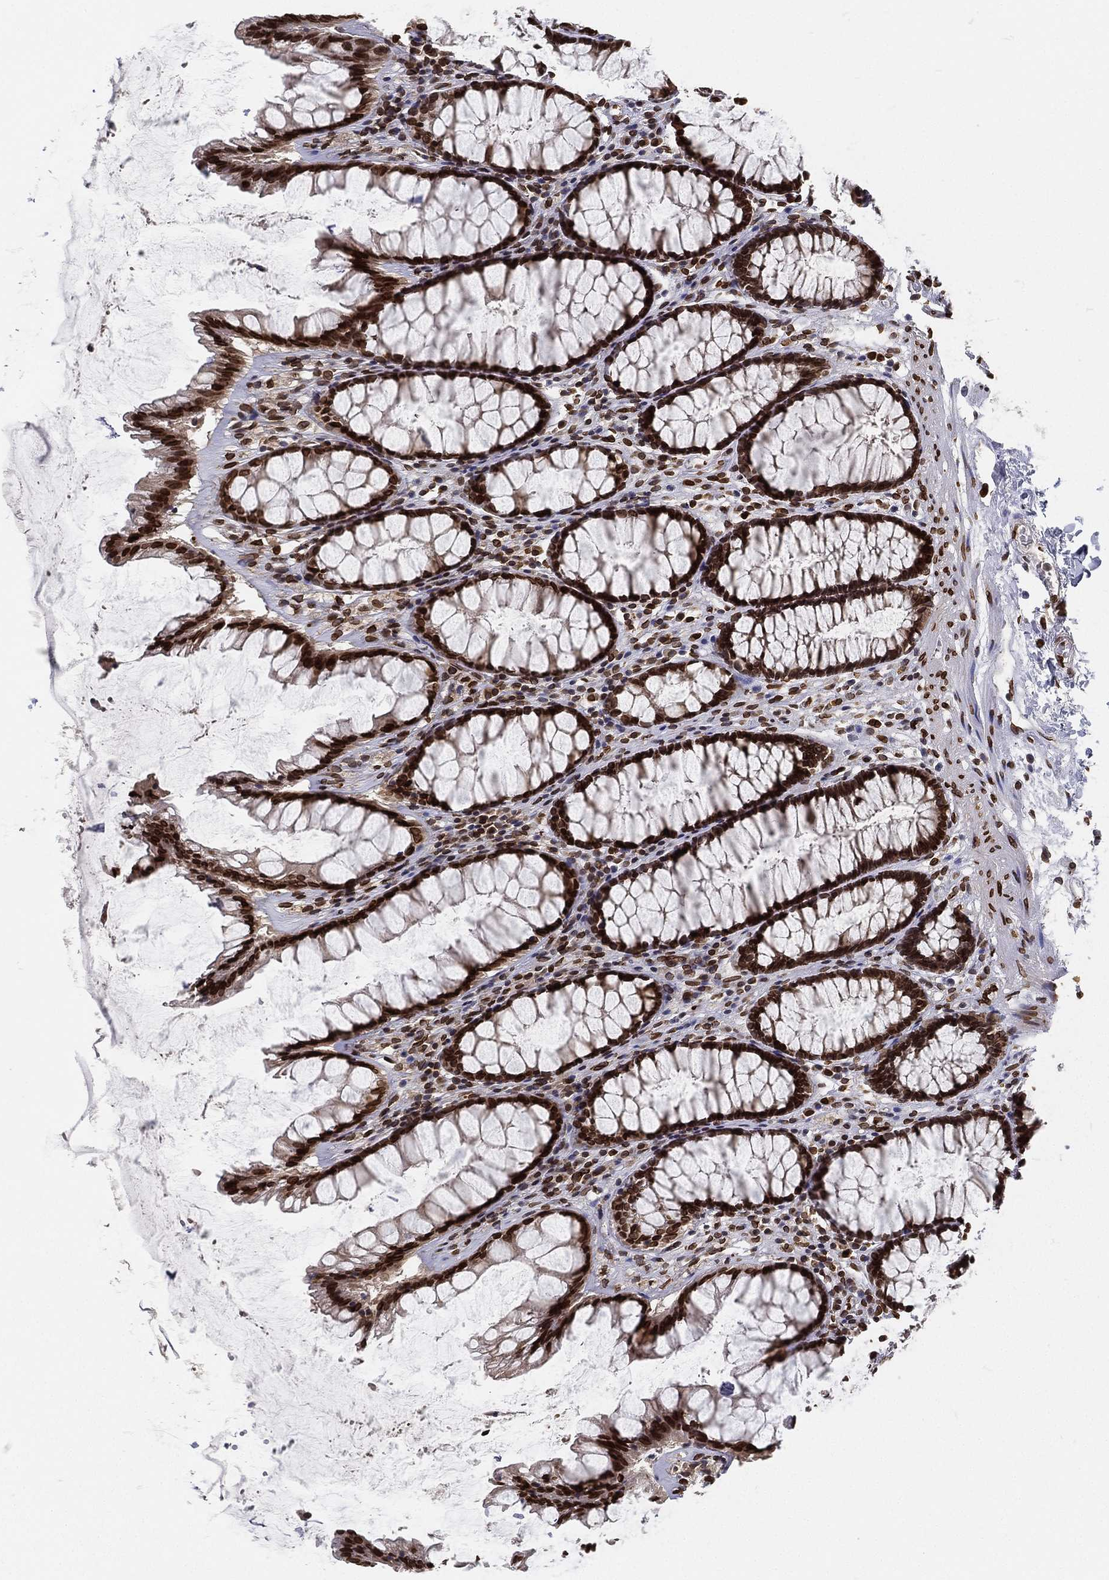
{"staining": {"intensity": "strong", "quantity": ">75%", "location": "nuclear"}, "tissue": "rectum", "cell_type": "Glandular cells", "image_type": "normal", "snomed": [{"axis": "morphology", "description": "Normal tissue, NOS"}, {"axis": "topography", "description": "Rectum"}], "caption": "The histopathology image demonstrates staining of benign rectum, revealing strong nuclear protein positivity (brown color) within glandular cells. (DAB IHC, brown staining for protein, blue staining for nuclei).", "gene": "PALB2", "patient": {"sex": "male", "age": 72}}